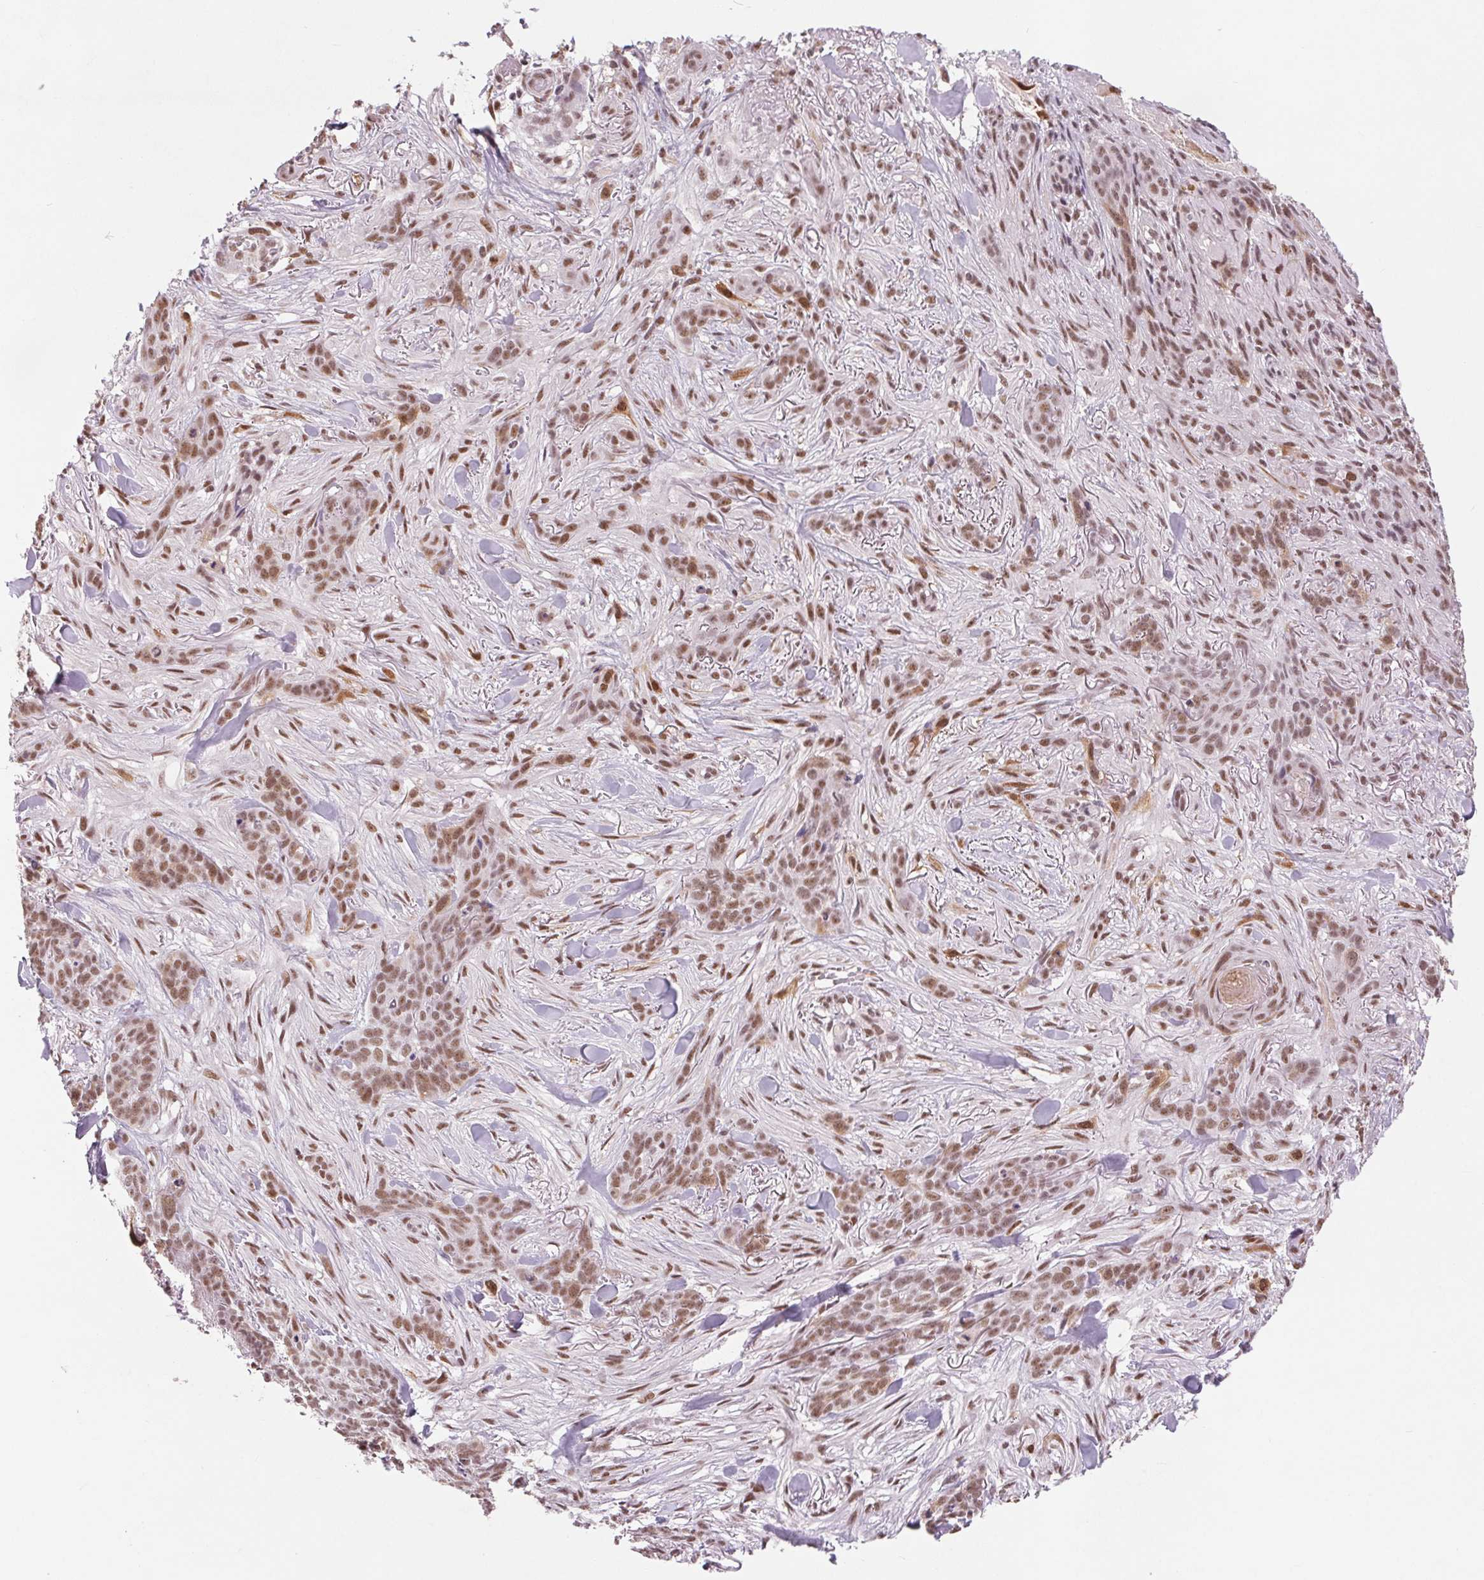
{"staining": {"intensity": "moderate", "quantity": ">75%", "location": "nuclear"}, "tissue": "skin cancer", "cell_type": "Tumor cells", "image_type": "cancer", "snomed": [{"axis": "morphology", "description": "Basal cell carcinoma"}, {"axis": "topography", "description": "Skin"}], "caption": "Protein analysis of skin basal cell carcinoma tissue demonstrates moderate nuclear positivity in about >75% of tumor cells. (IHC, brightfield microscopy, high magnification).", "gene": "CD2BP2", "patient": {"sex": "female", "age": 61}}